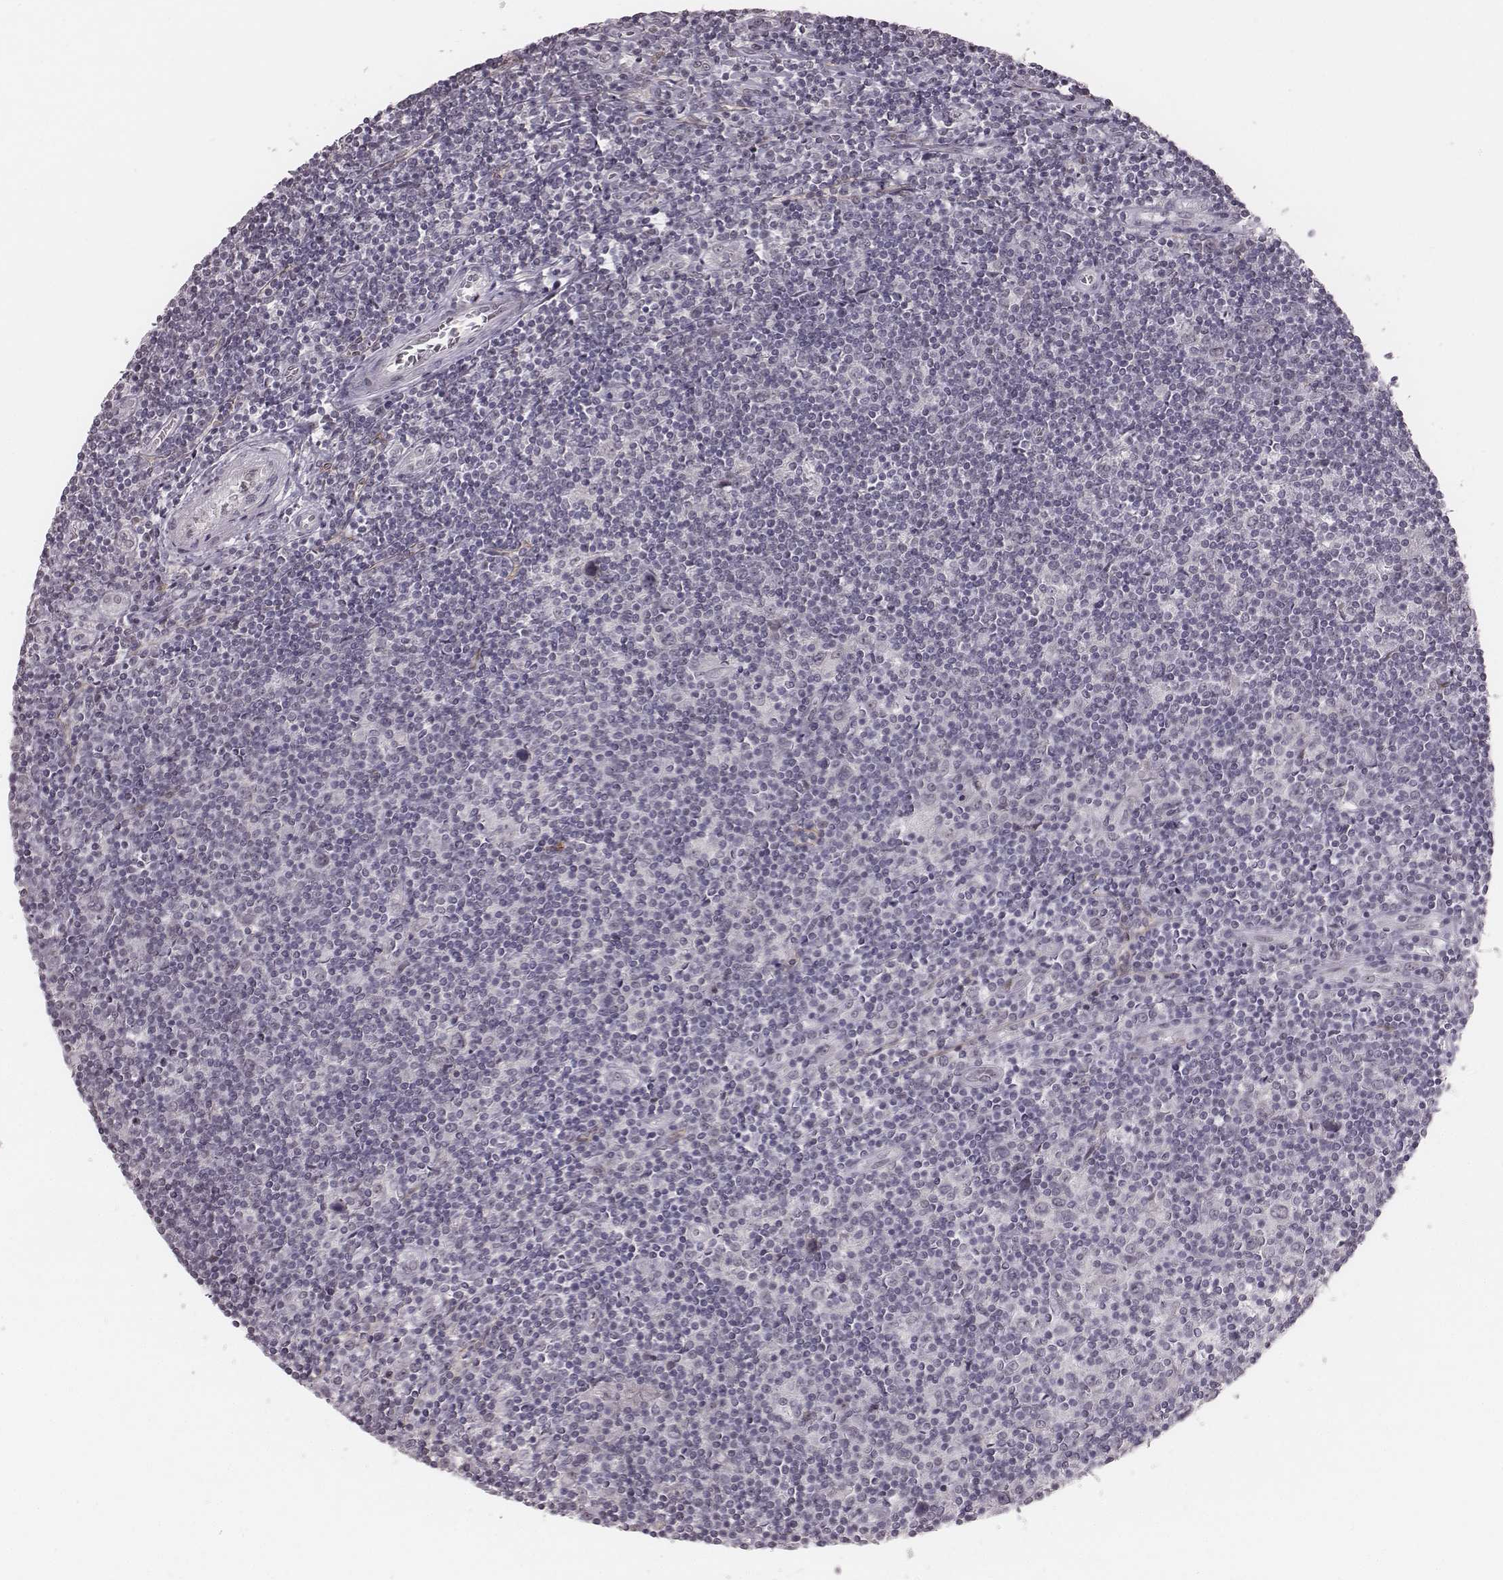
{"staining": {"intensity": "negative", "quantity": "none", "location": "none"}, "tissue": "lymphoma", "cell_type": "Tumor cells", "image_type": "cancer", "snomed": [{"axis": "morphology", "description": "Hodgkin's disease, NOS"}, {"axis": "topography", "description": "Lymph node"}], "caption": "Tumor cells show no significant protein positivity in lymphoma. The staining was performed using DAB (3,3'-diaminobenzidine) to visualize the protein expression in brown, while the nuclei were stained in blue with hematoxylin (Magnification: 20x).", "gene": "RPGRIP1", "patient": {"sex": "male", "age": 40}}